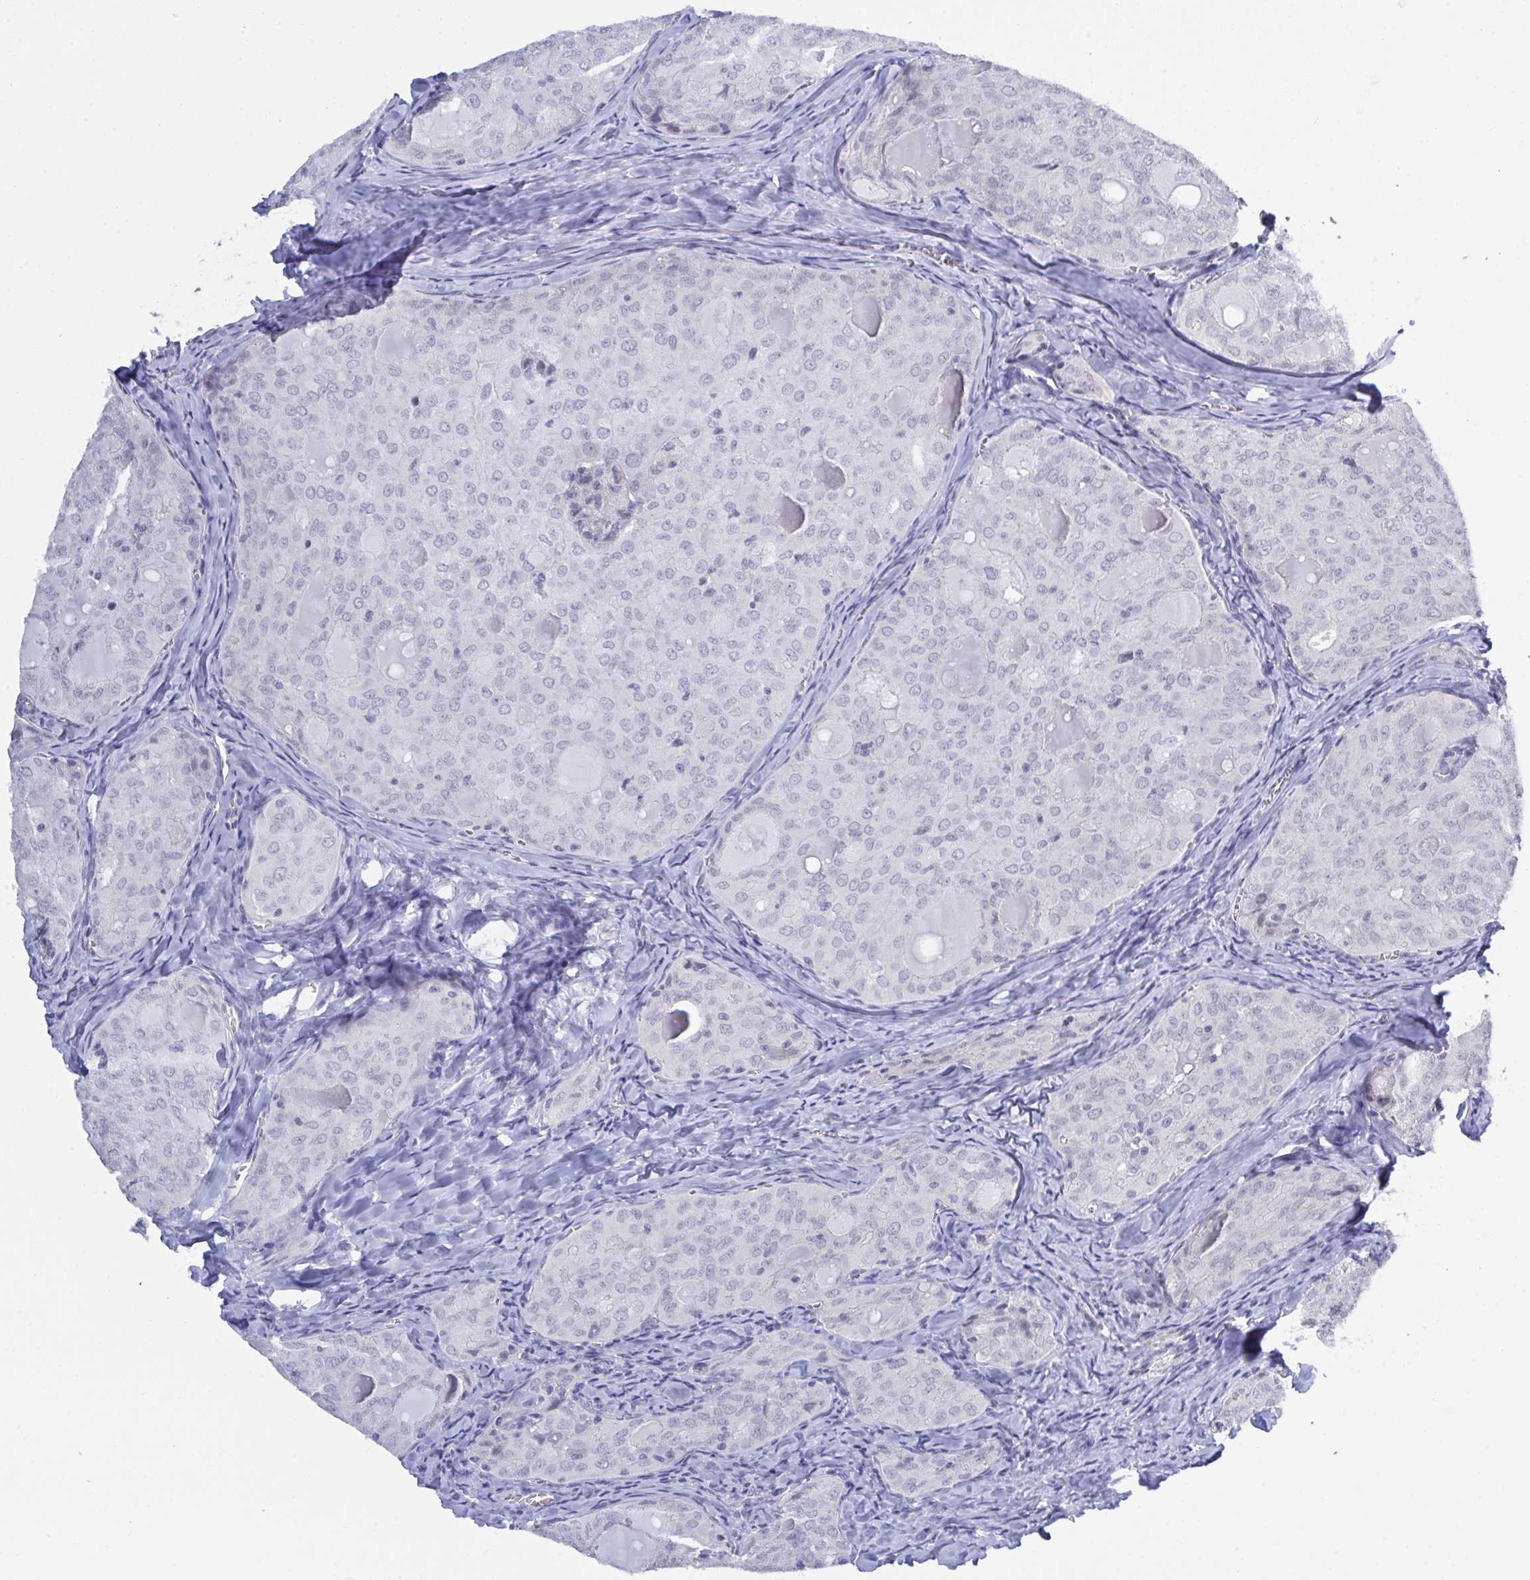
{"staining": {"intensity": "negative", "quantity": "none", "location": "none"}, "tissue": "thyroid cancer", "cell_type": "Tumor cells", "image_type": "cancer", "snomed": [{"axis": "morphology", "description": "Follicular adenoma carcinoma, NOS"}, {"axis": "topography", "description": "Thyroid gland"}], "caption": "A photomicrograph of human thyroid cancer is negative for staining in tumor cells.", "gene": "BMAL2", "patient": {"sex": "male", "age": 75}}